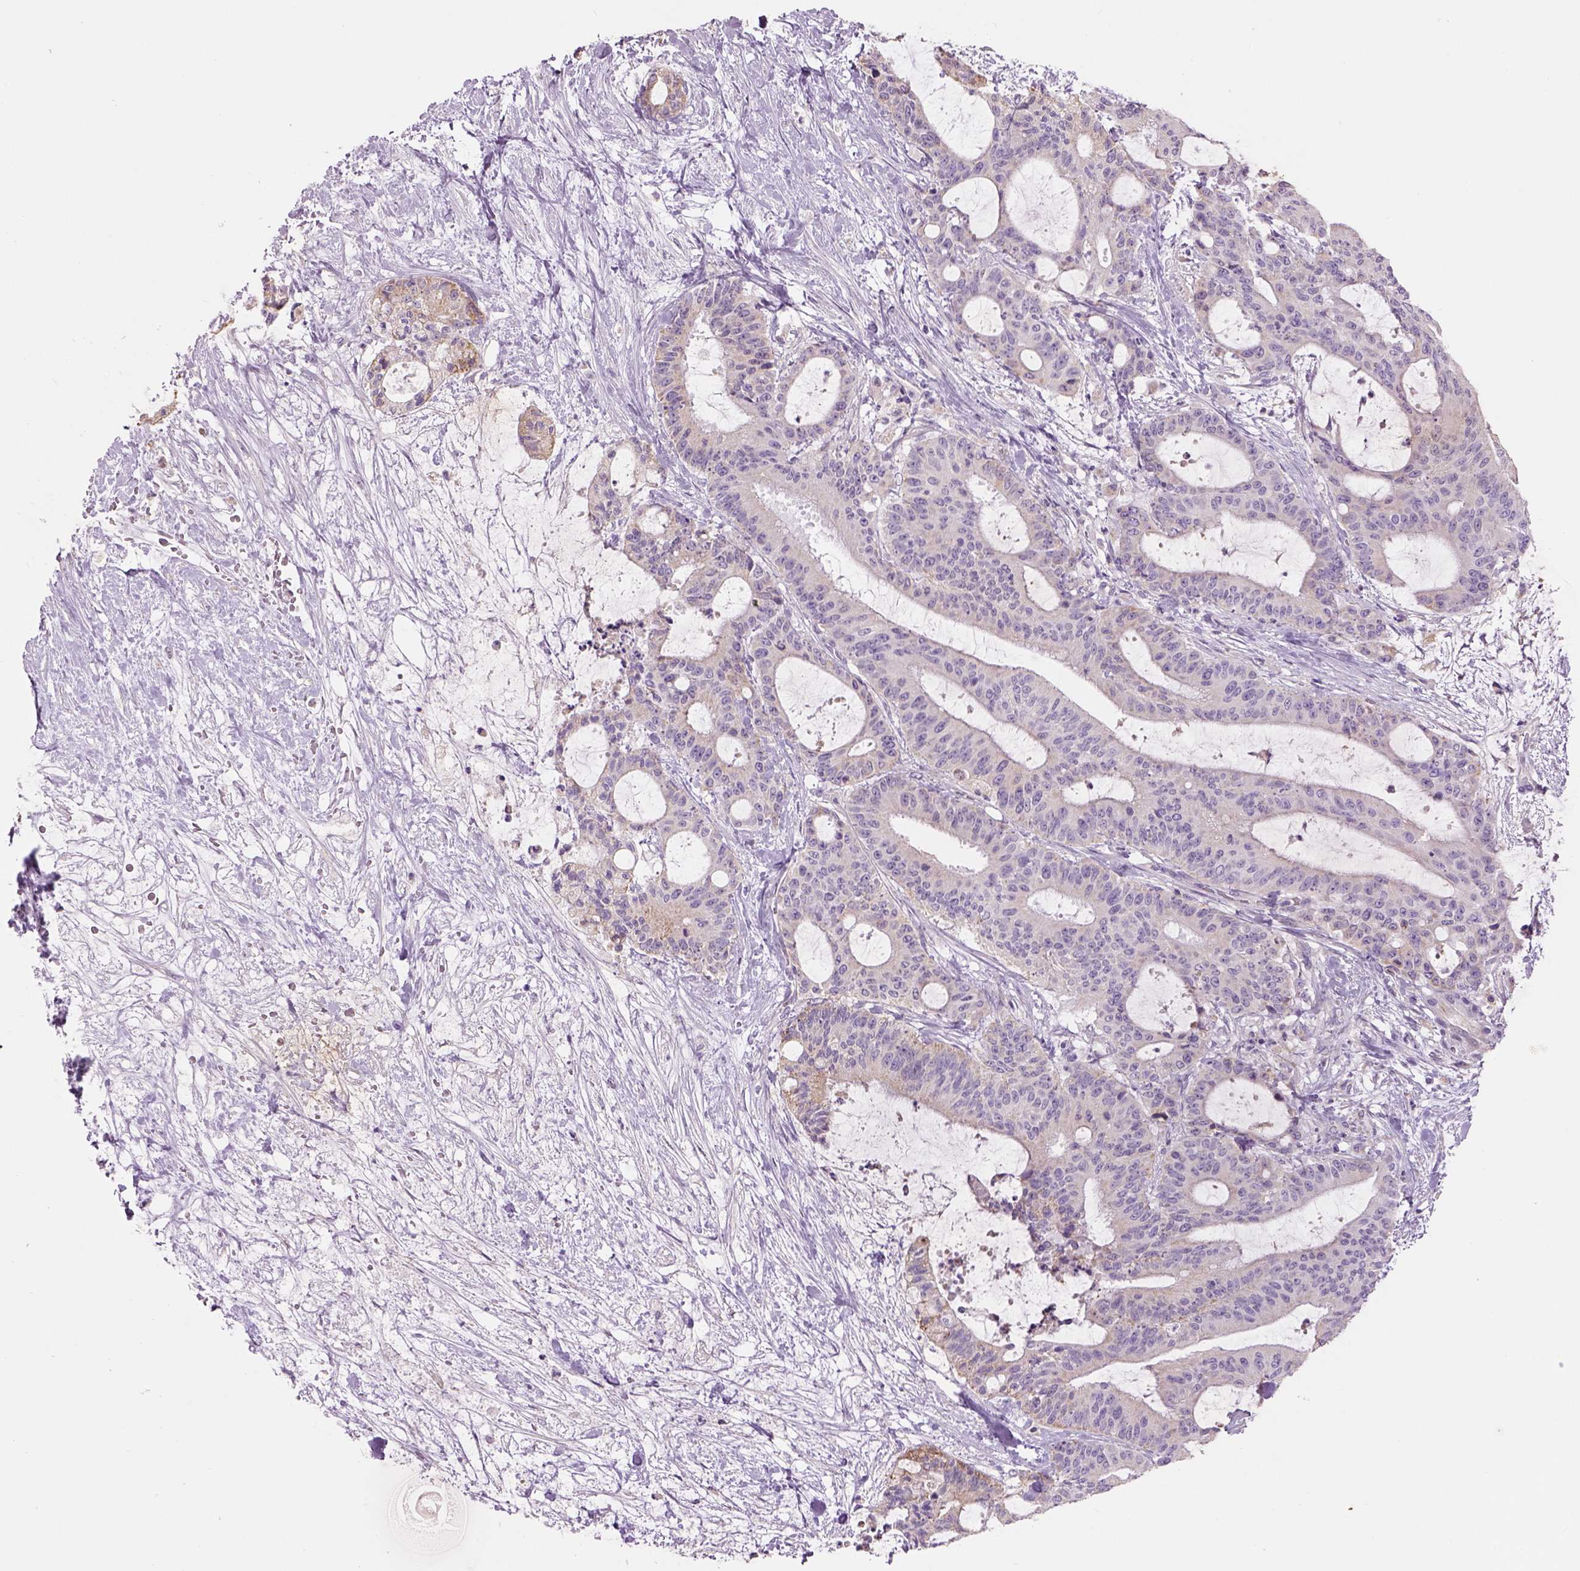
{"staining": {"intensity": "weak", "quantity": "<25%", "location": "cytoplasmic/membranous"}, "tissue": "liver cancer", "cell_type": "Tumor cells", "image_type": "cancer", "snomed": [{"axis": "morphology", "description": "Cholangiocarcinoma"}, {"axis": "topography", "description": "Liver"}], "caption": "This is a micrograph of IHC staining of liver cholangiocarcinoma, which shows no positivity in tumor cells.", "gene": "IFT52", "patient": {"sex": "female", "age": 73}}